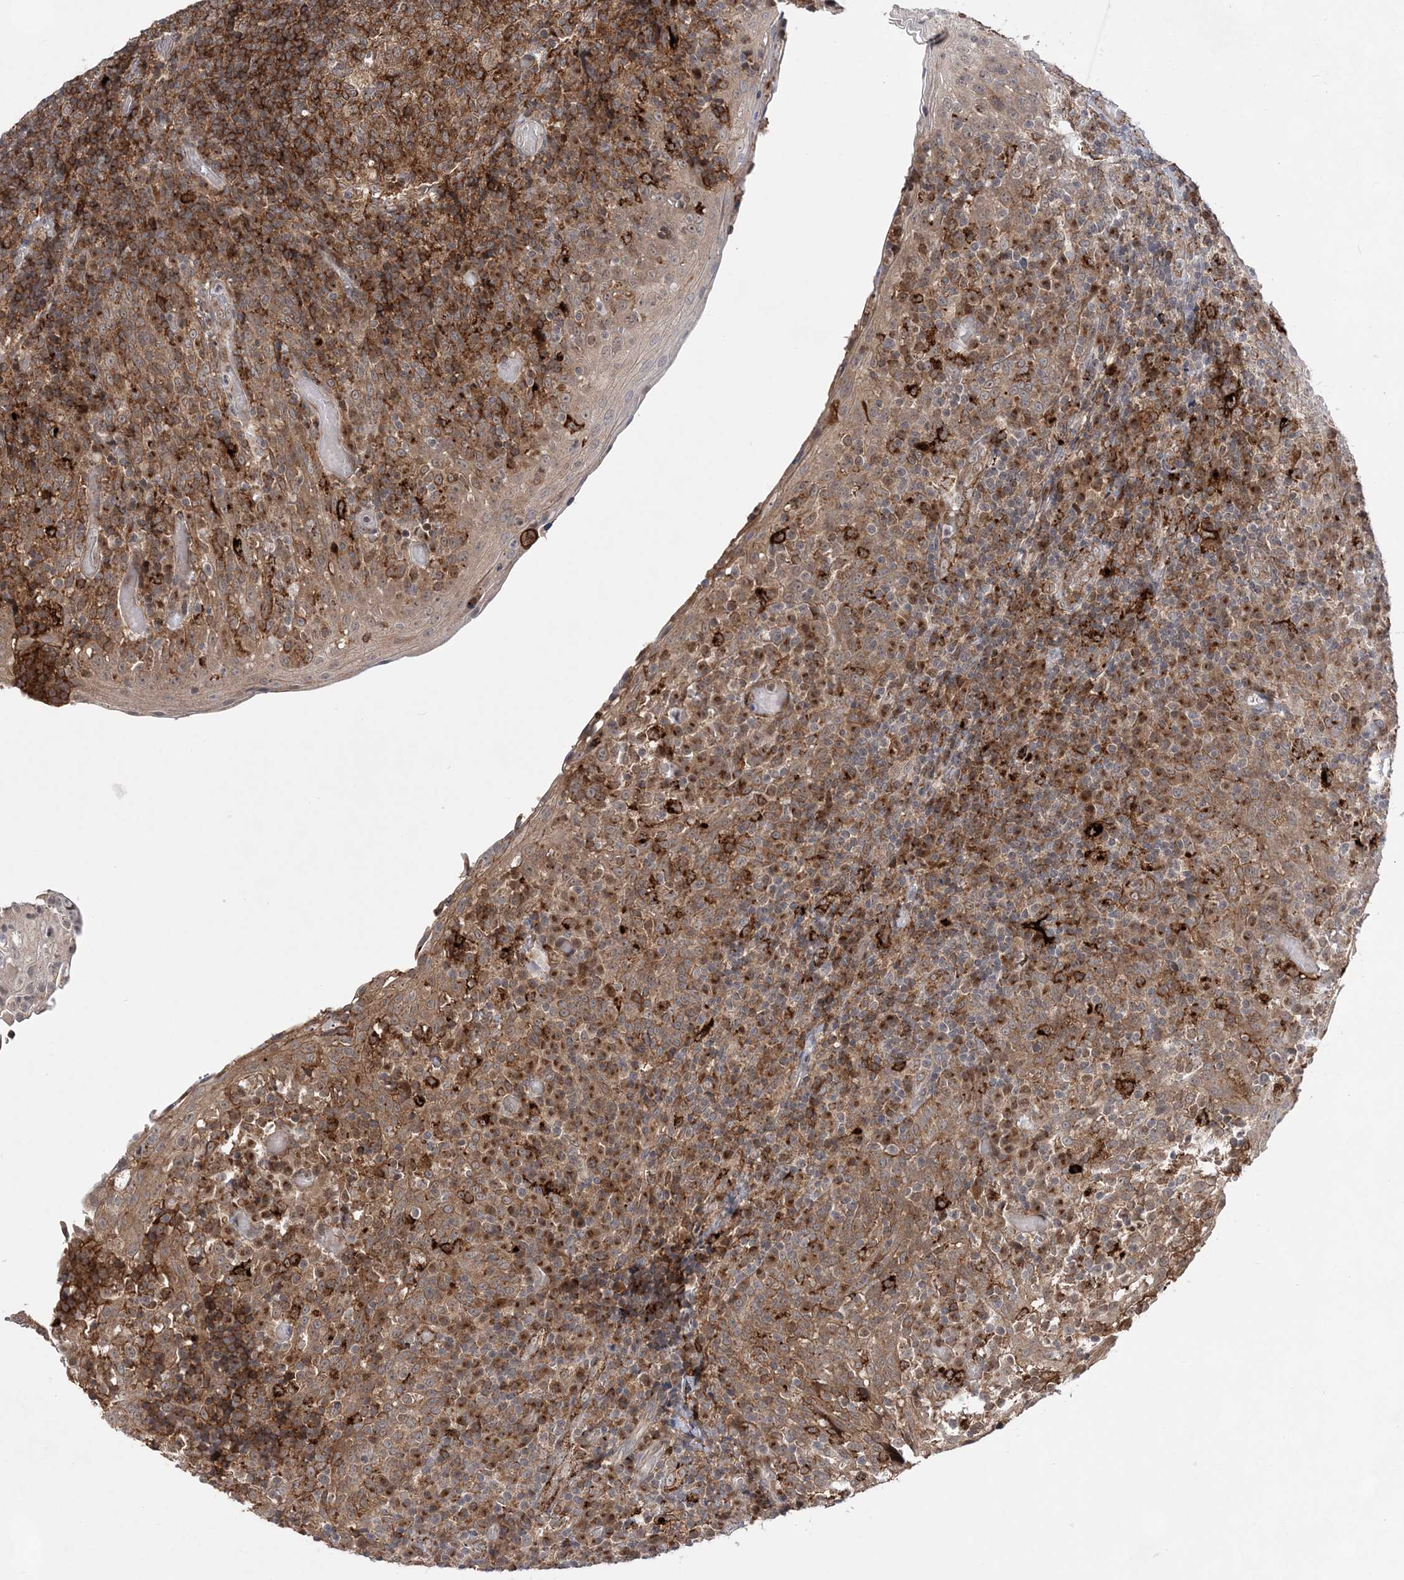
{"staining": {"intensity": "weak", "quantity": "25%-75%", "location": "cytoplasmic/membranous"}, "tissue": "tonsil", "cell_type": "Germinal center cells", "image_type": "normal", "snomed": [{"axis": "morphology", "description": "Normal tissue, NOS"}, {"axis": "topography", "description": "Tonsil"}], "caption": "The image demonstrates staining of benign tonsil, revealing weak cytoplasmic/membranous protein positivity (brown color) within germinal center cells.", "gene": "ANAPC15", "patient": {"sex": "female", "age": 19}}